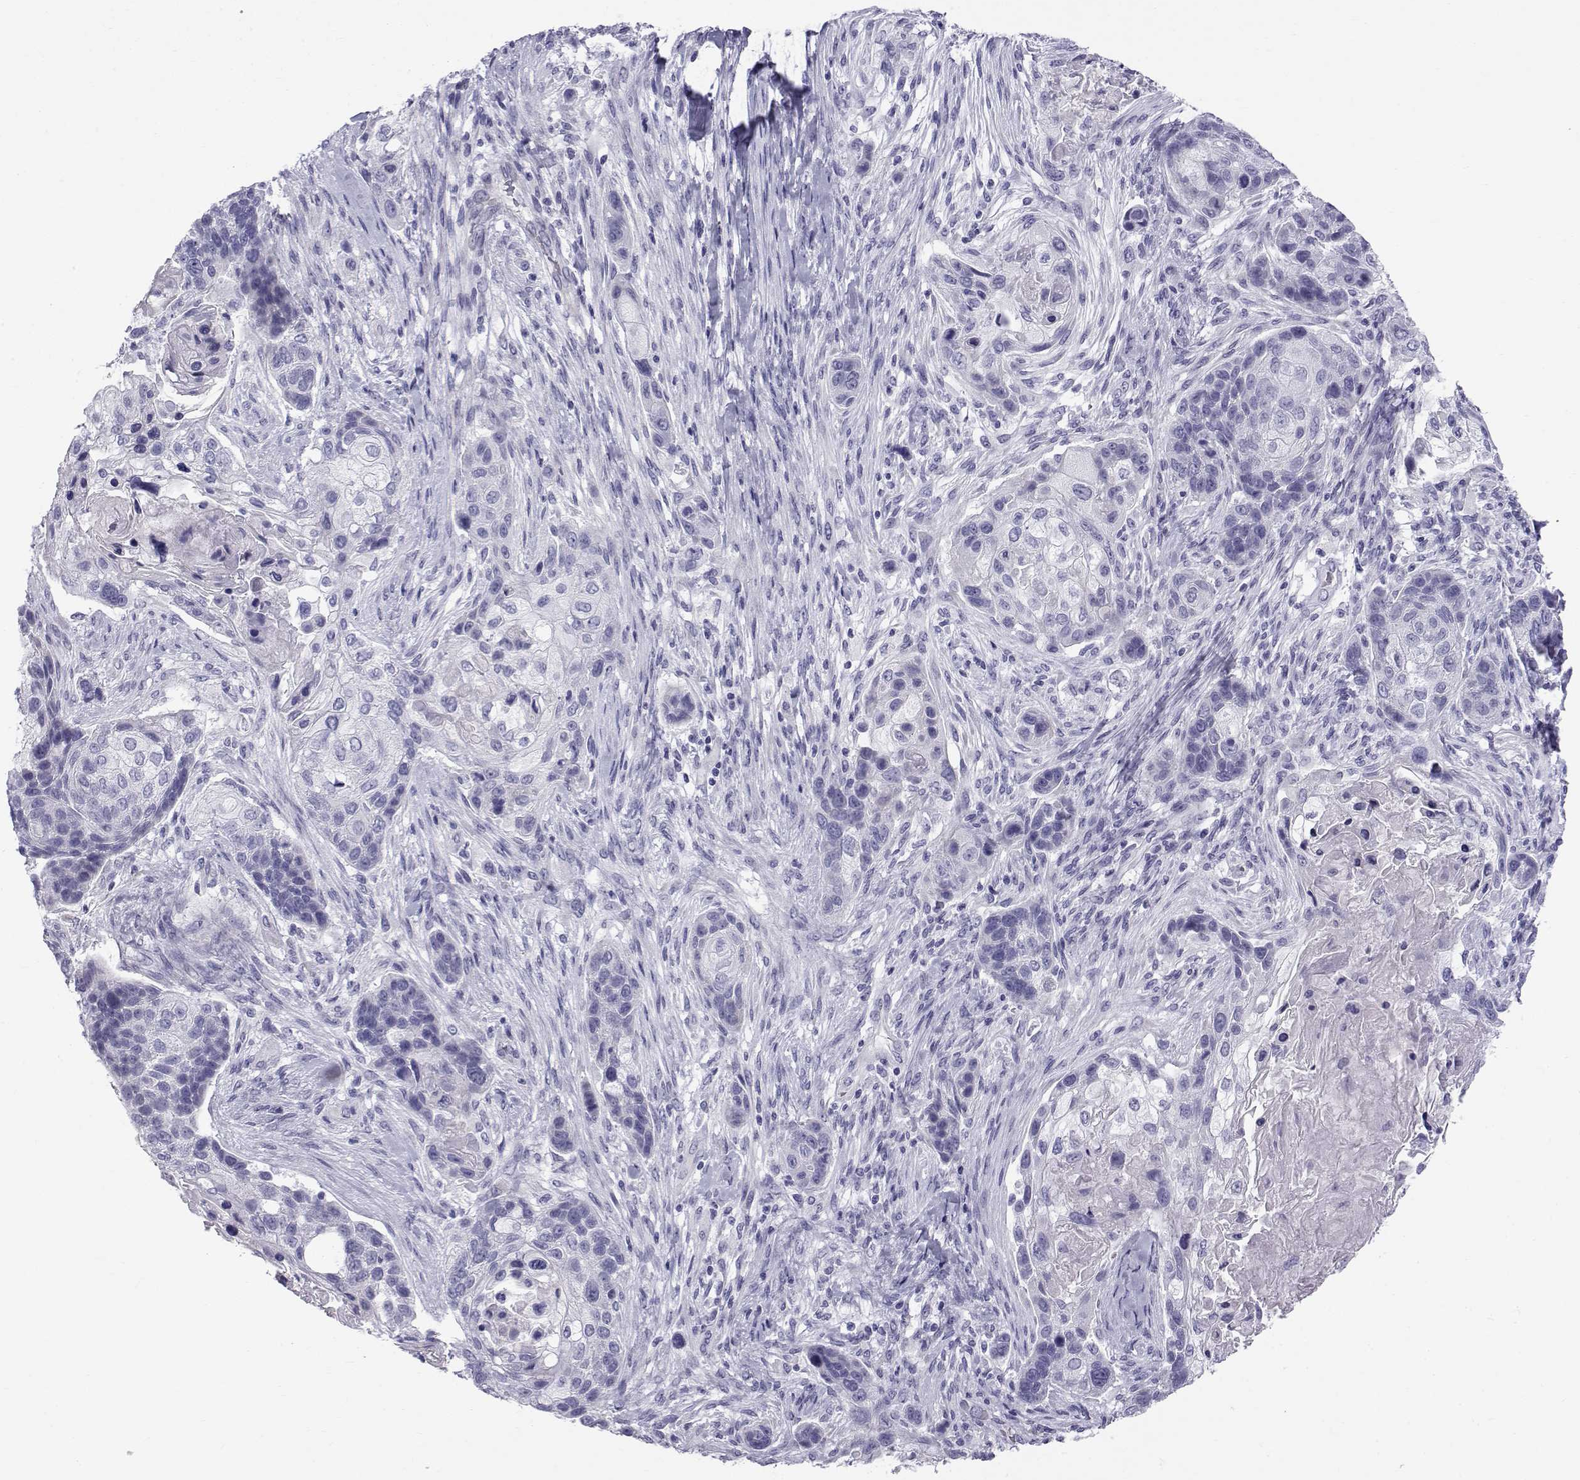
{"staining": {"intensity": "negative", "quantity": "none", "location": "none"}, "tissue": "lung cancer", "cell_type": "Tumor cells", "image_type": "cancer", "snomed": [{"axis": "morphology", "description": "Squamous cell carcinoma, NOS"}, {"axis": "topography", "description": "Lung"}], "caption": "Human squamous cell carcinoma (lung) stained for a protein using immunohistochemistry displays no positivity in tumor cells.", "gene": "RNASE12", "patient": {"sex": "male", "age": 69}}